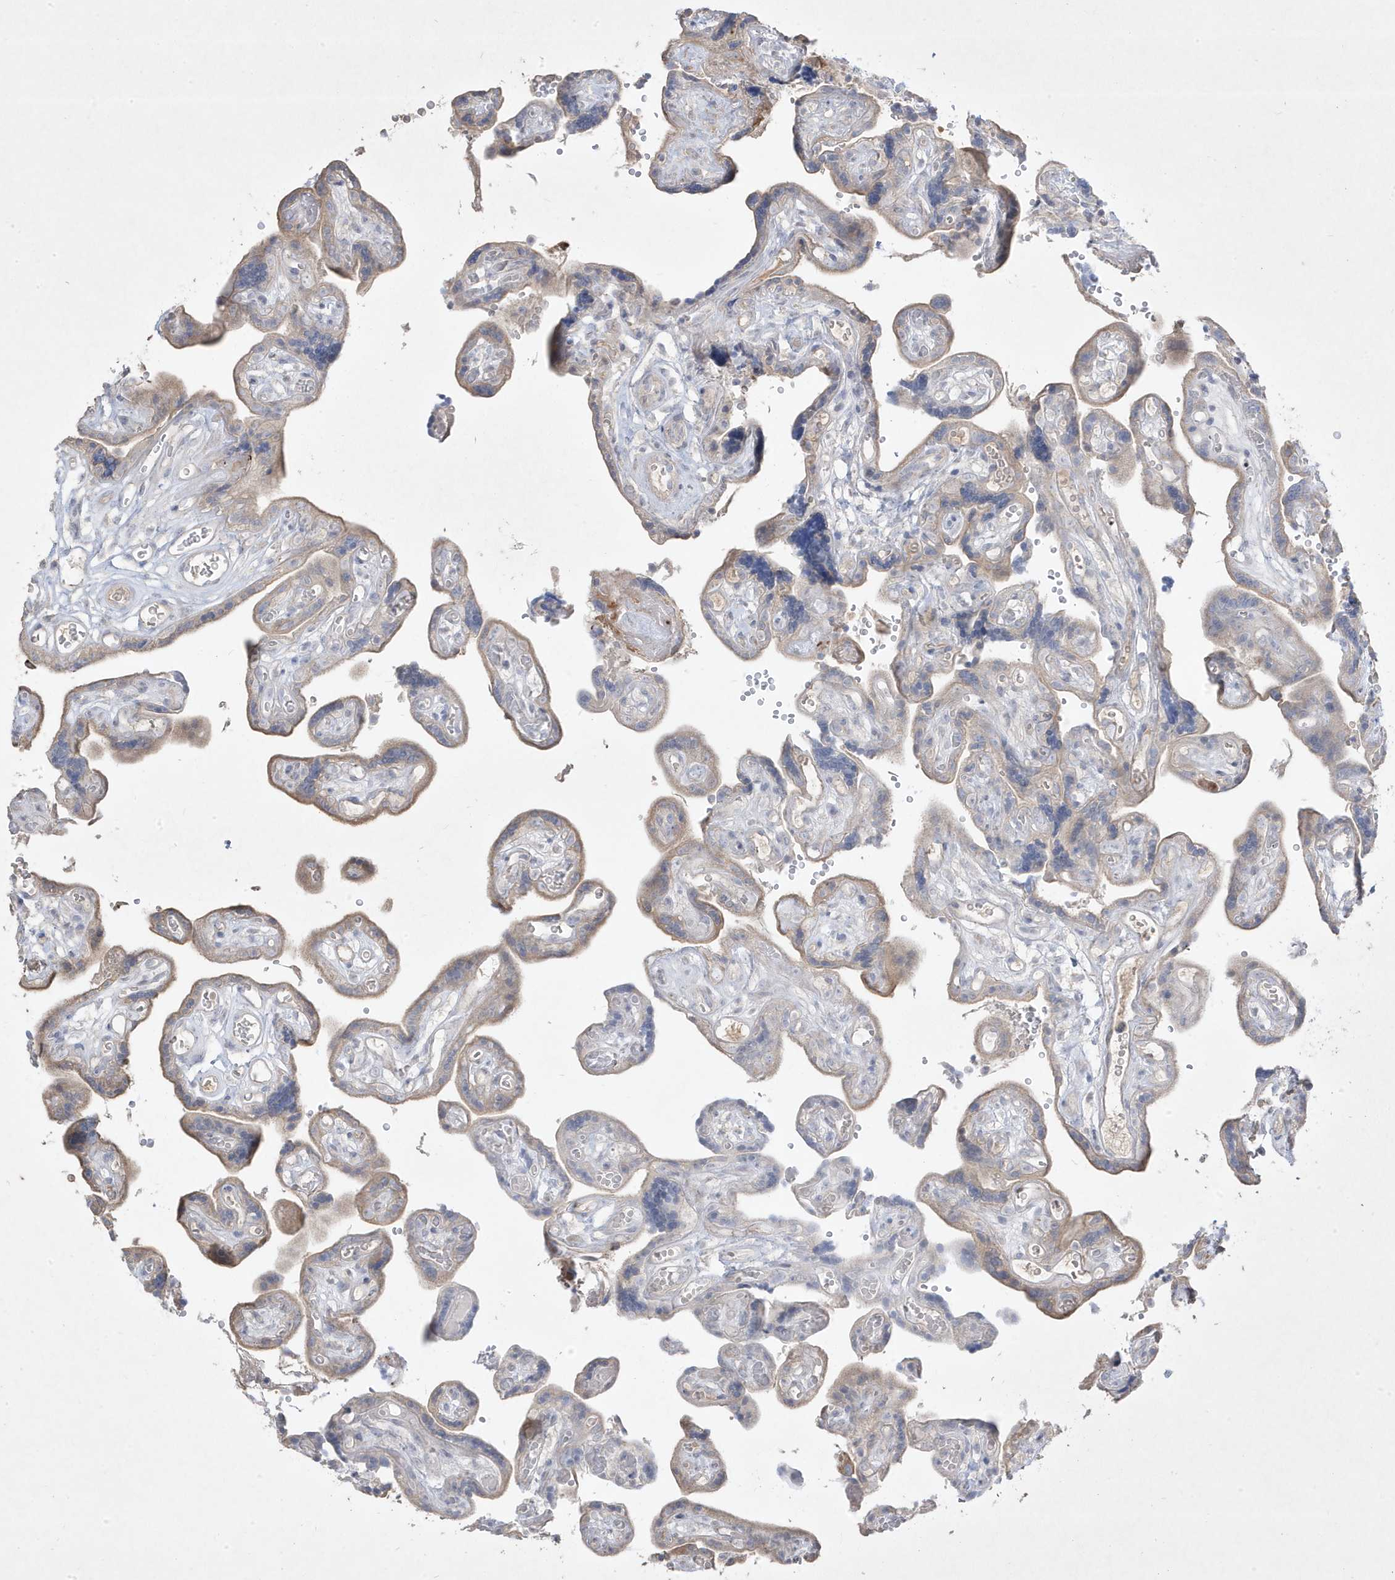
{"staining": {"intensity": "strong", "quantity": "25%-75%", "location": "cytoplasmic/membranous"}, "tissue": "placenta", "cell_type": "Decidual cells", "image_type": "normal", "snomed": [{"axis": "morphology", "description": "Normal tissue, NOS"}, {"axis": "topography", "description": "Placenta"}], "caption": "Decidual cells demonstrate strong cytoplasmic/membranous positivity in about 25%-75% of cells in benign placenta.", "gene": "RGL4", "patient": {"sex": "female", "age": 30}}